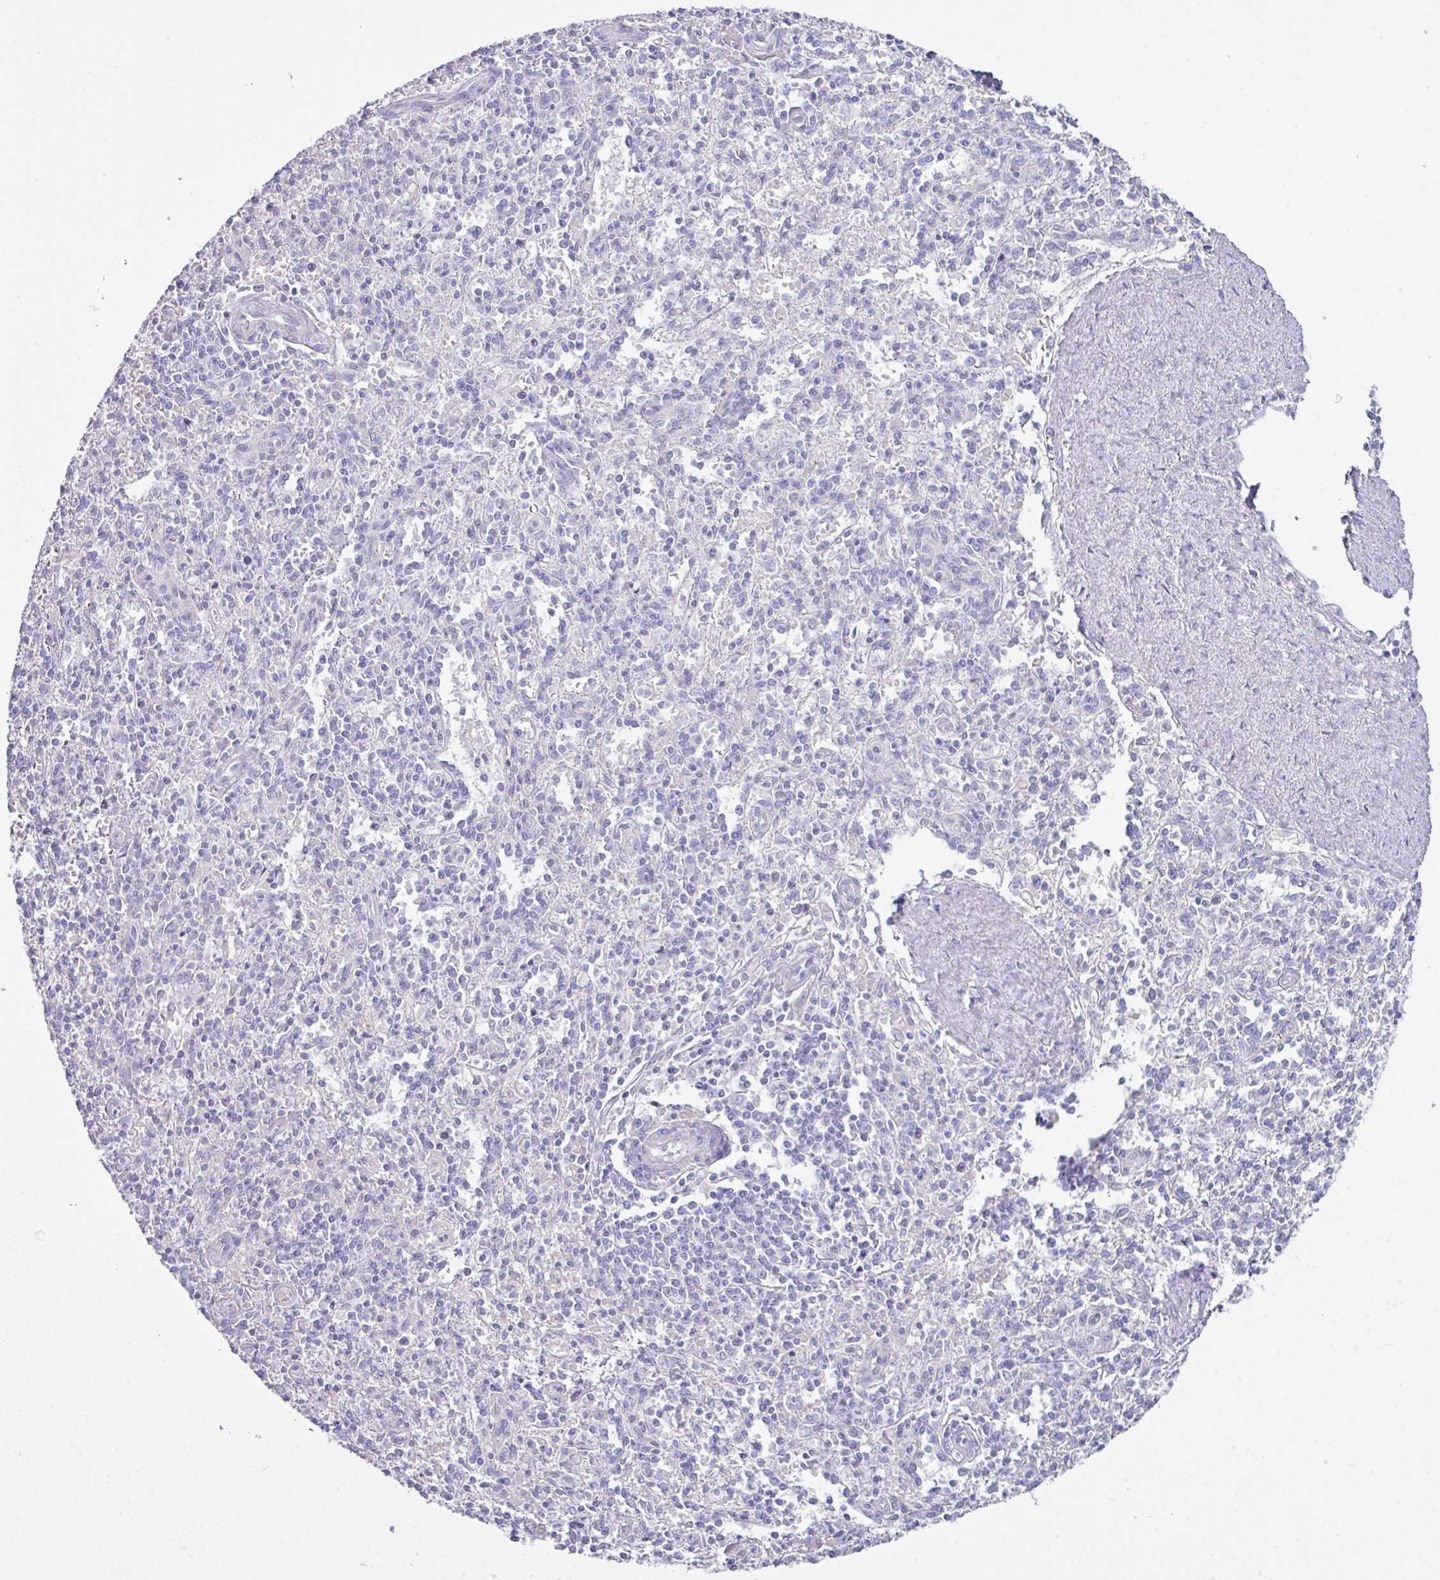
{"staining": {"intensity": "negative", "quantity": "none", "location": "none"}, "tissue": "spleen", "cell_type": "Cells in red pulp", "image_type": "normal", "snomed": [{"axis": "morphology", "description": "Normal tissue, NOS"}, {"axis": "topography", "description": "Spleen"}], "caption": "The photomicrograph exhibits no significant staining in cells in red pulp of spleen.", "gene": "ABCC5", "patient": {"sex": "female", "age": 70}}